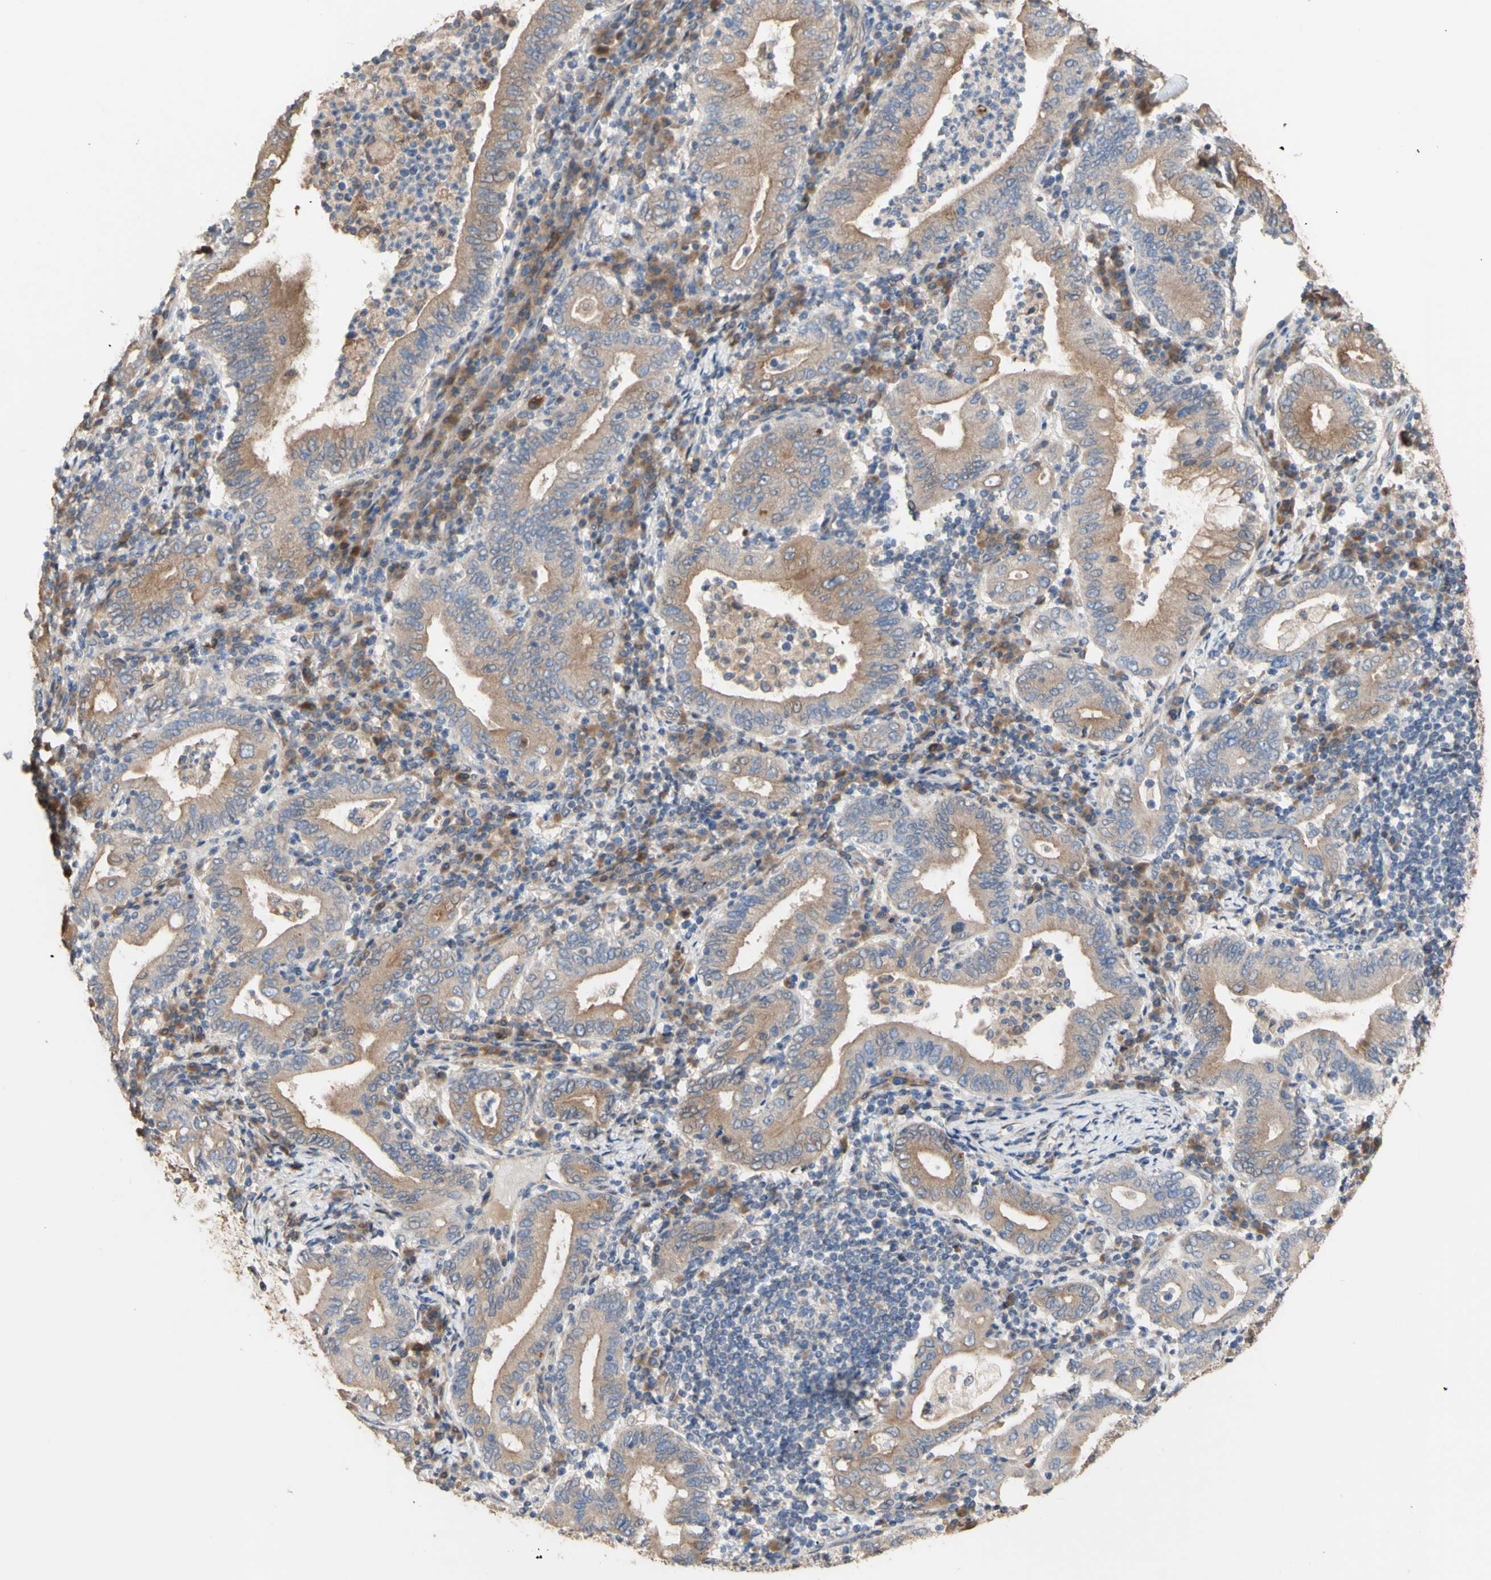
{"staining": {"intensity": "moderate", "quantity": ">75%", "location": "cytoplasmic/membranous"}, "tissue": "stomach cancer", "cell_type": "Tumor cells", "image_type": "cancer", "snomed": [{"axis": "morphology", "description": "Normal tissue, NOS"}, {"axis": "morphology", "description": "Adenocarcinoma, NOS"}, {"axis": "topography", "description": "Esophagus"}, {"axis": "topography", "description": "Stomach, upper"}, {"axis": "topography", "description": "Peripheral nerve tissue"}], "caption": "Immunohistochemical staining of stomach cancer (adenocarcinoma) displays medium levels of moderate cytoplasmic/membranous expression in approximately >75% of tumor cells.", "gene": "NECTIN3", "patient": {"sex": "male", "age": 62}}